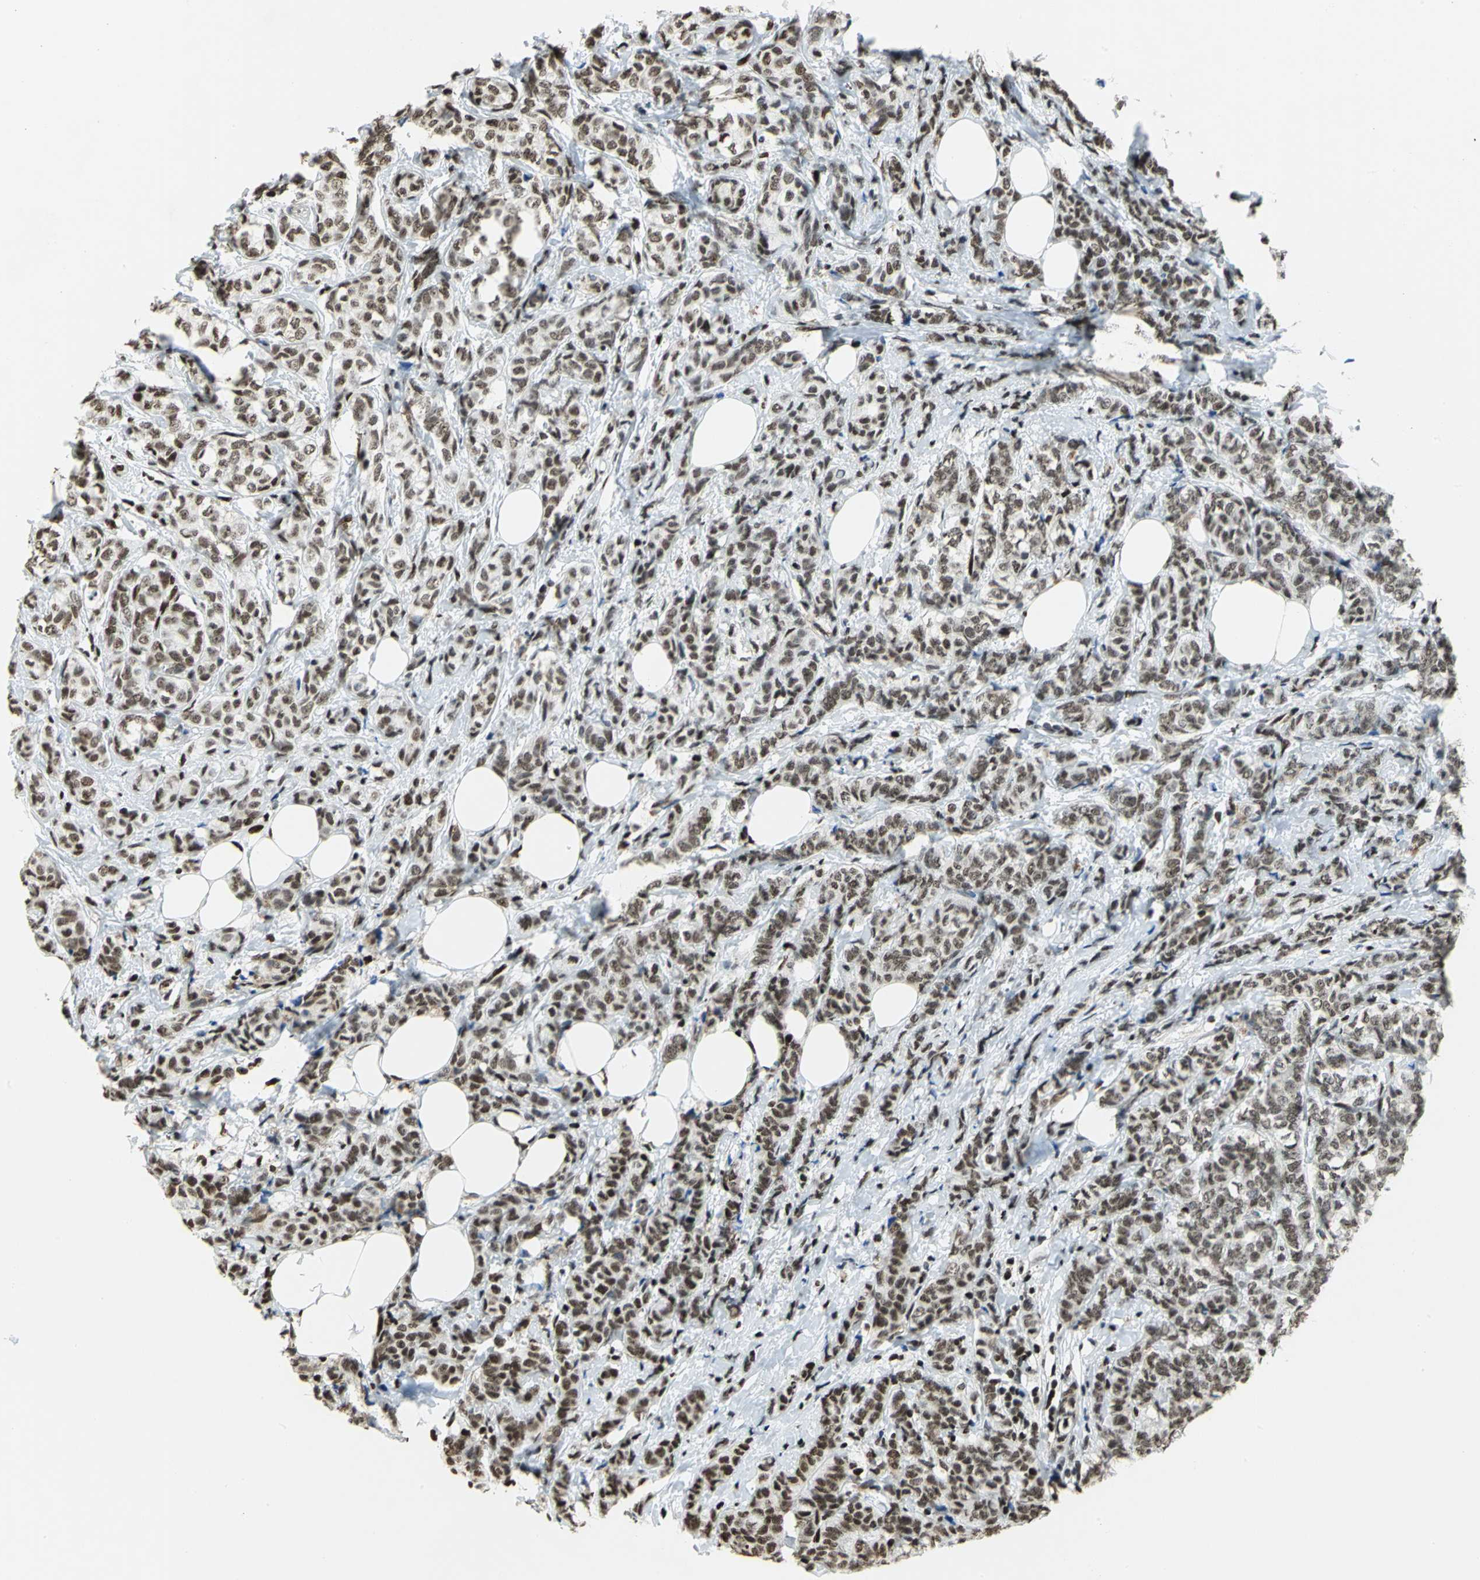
{"staining": {"intensity": "moderate", "quantity": ">75%", "location": "nuclear"}, "tissue": "breast cancer", "cell_type": "Tumor cells", "image_type": "cancer", "snomed": [{"axis": "morphology", "description": "Lobular carcinoma"}, {"axis": "topography", "description": "Breast"}], "caption": "Approximately >75% of tumor cells in human lobular carcinoma (breast) display moderate nuclear protein staining as visualized by brown immunohistochemical staining.", "gene": "HMGB1", "patient": {"sex": "female", "age": 60}}